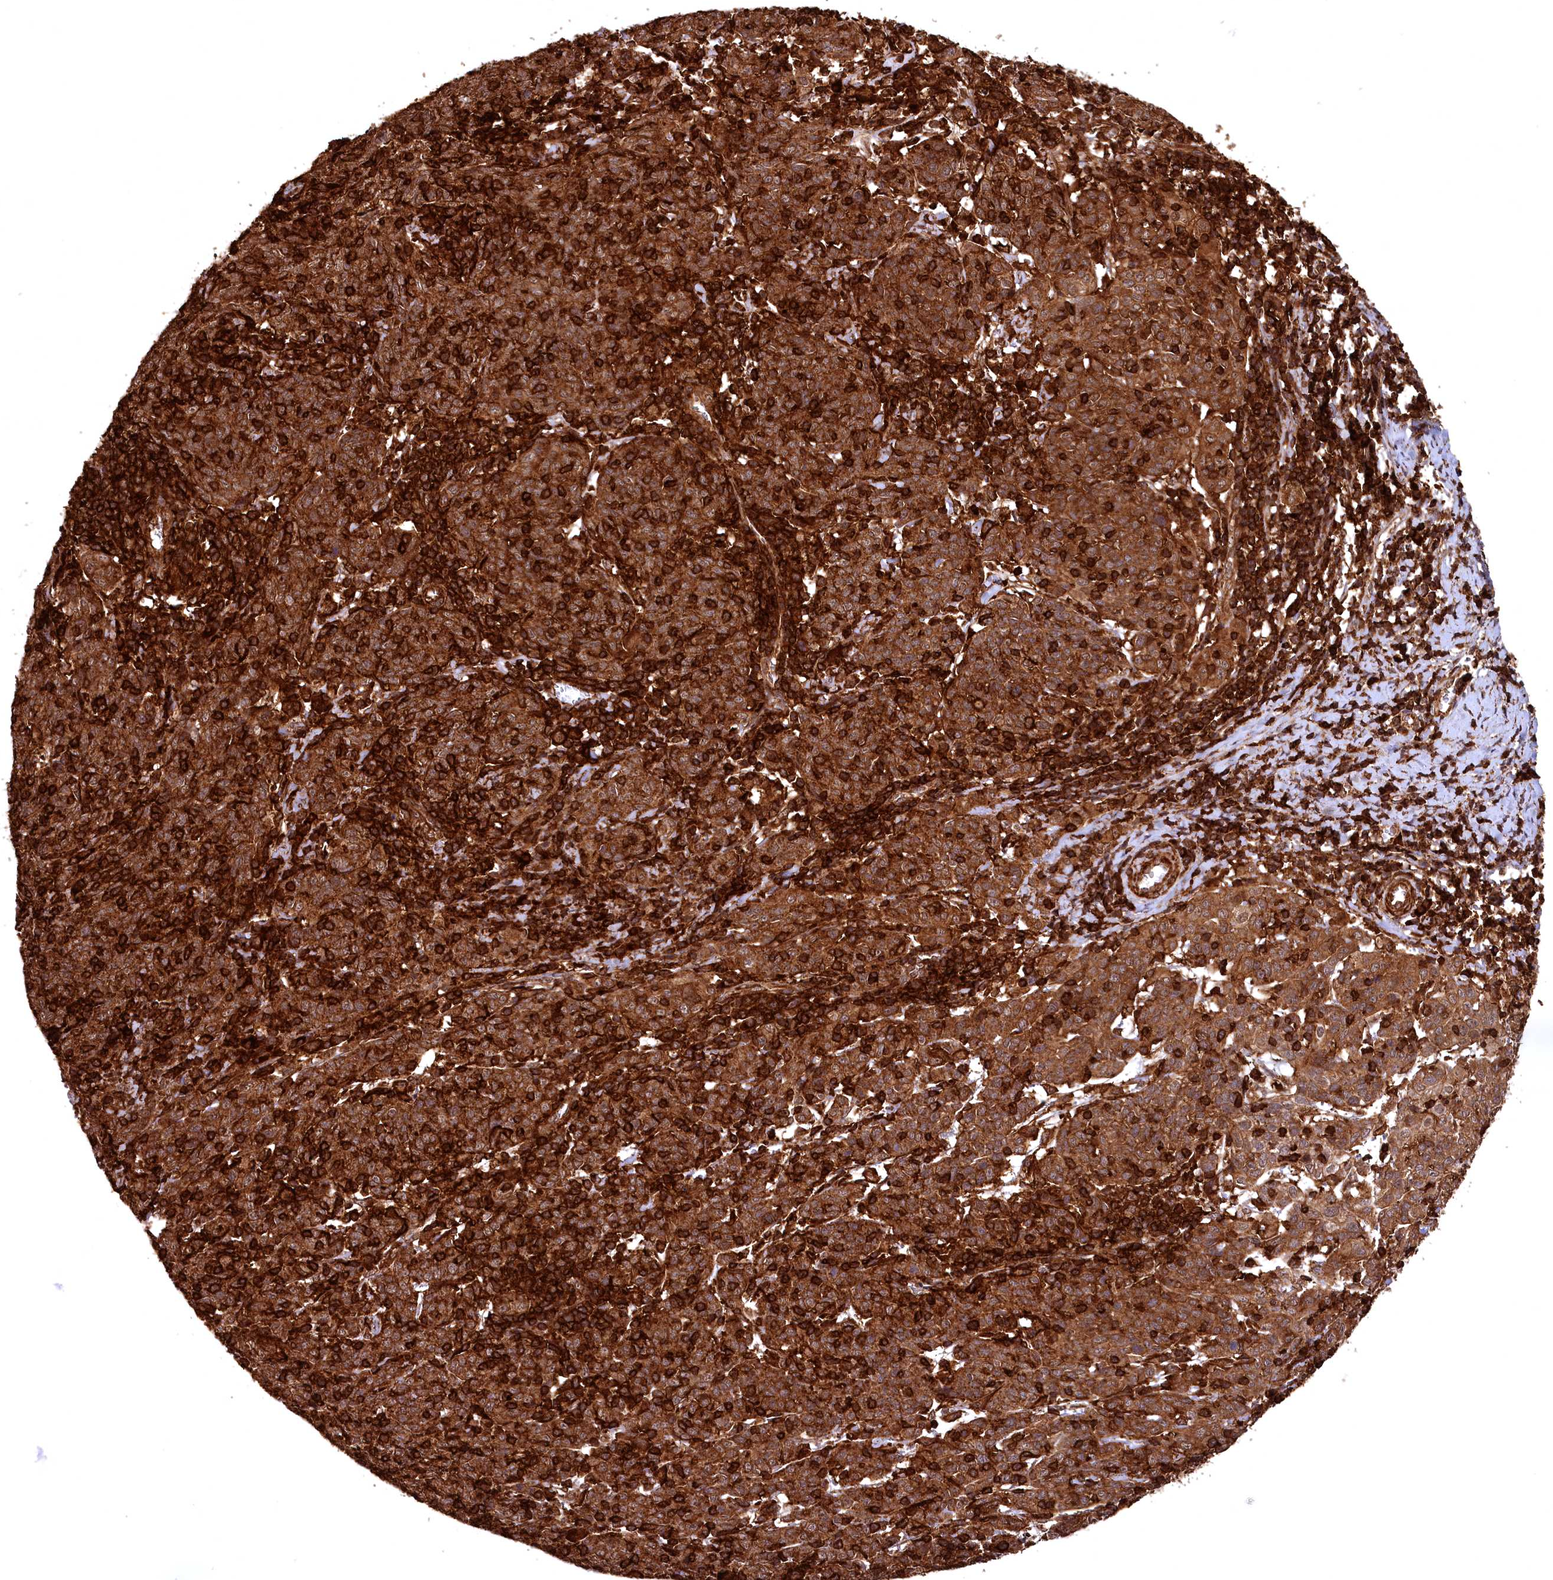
{"staining": {"intensity": "strong", "quantity": ">75%", "location": "cytoplasmic/membranous"}, "tissue": "cervical cancer", "cell_type": "Tumor cells", "image_type": "cancer", "snomed": [{"axis": "morphology", "description": "Squamous cell carcinoma, NOS"}, {"axis": "topography", "description": "Cervix"}], "caption": "Brown immunohistochemical staining in cervical cancer (squamous cell carcinoma) displays strong cytoplasmic/membranous expression in approximately >75% of tumor cells.", "gene": "STUB1", "patient": {"sex": "female", "age": 67}}